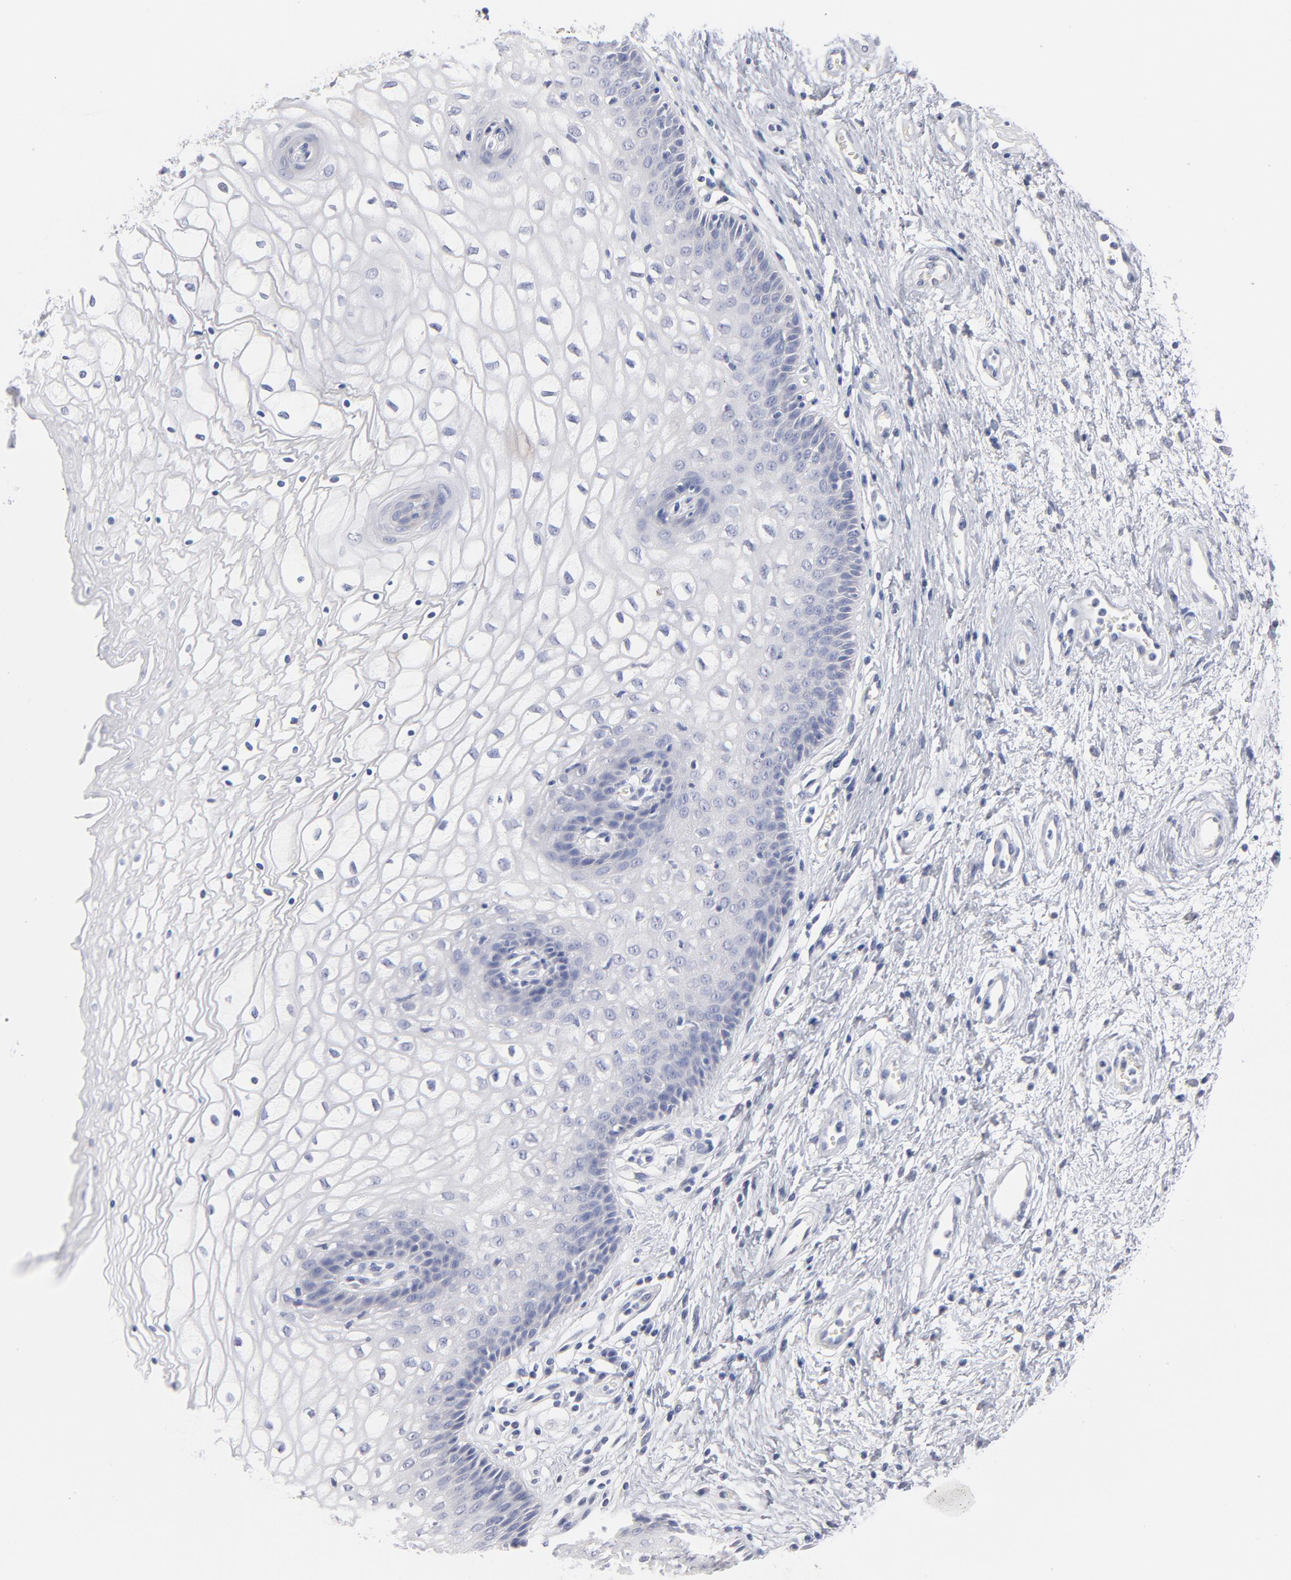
{"staining": {"intensity": "negative", "quantity": "none", "location": "none"}, "tissue": "vagina", "cell_type": "Squamous epithelial cells", "image_type": "normal", "snomed": [{"axis": "morphology", "description": "Normal tissue, NOS"}, {"axis": "topography", "description": "Vagina"}], "caption": "Vagina stained for a protein using IHC shows no expression squamous epithelial cells.", "gene": "MID1", "patient": {"sex": "female", "age": 34}}